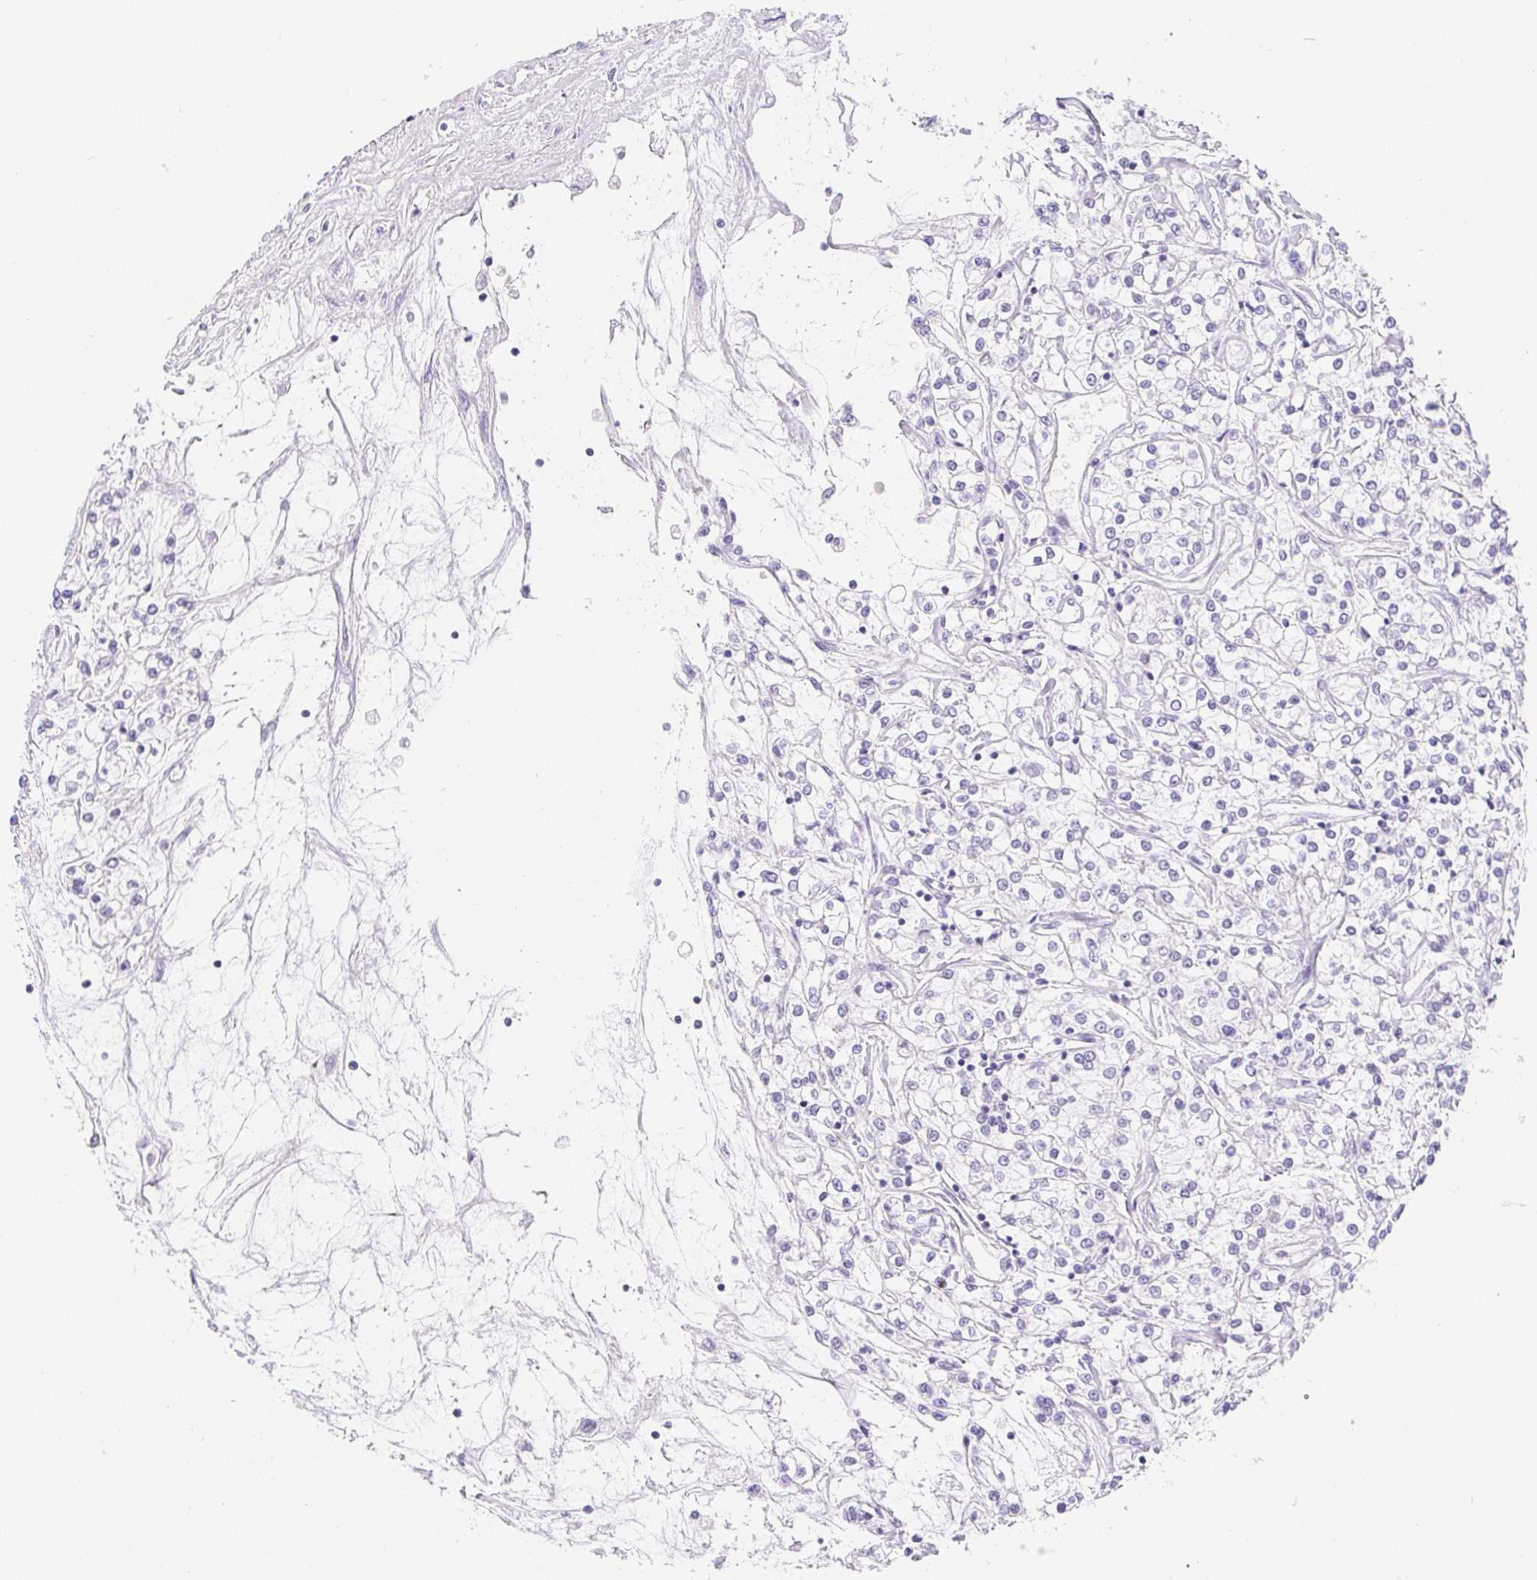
{"staining": {"intensity": "negative", "quantity": "none", "location": "none"}, "tissue": "renal cancer", "cell_type": "Tumor cells", "image_type": "cancer", "snomed": [{"axis": "morphology", "description": "Adenocarcinoma, NOS"}, {"axis": "topography", "description": "Kidney"}], "caption": "Immunohistochemistry micrograph of neoplastic tissue: renal cancer (adenocarcinoma) stained with DAB (3,3'-diaminobenzidine) exhibits no significant protein positivity in tumor cells.", "gene": "PNLIP", "patient": {"sex": "female", "age": 59}}